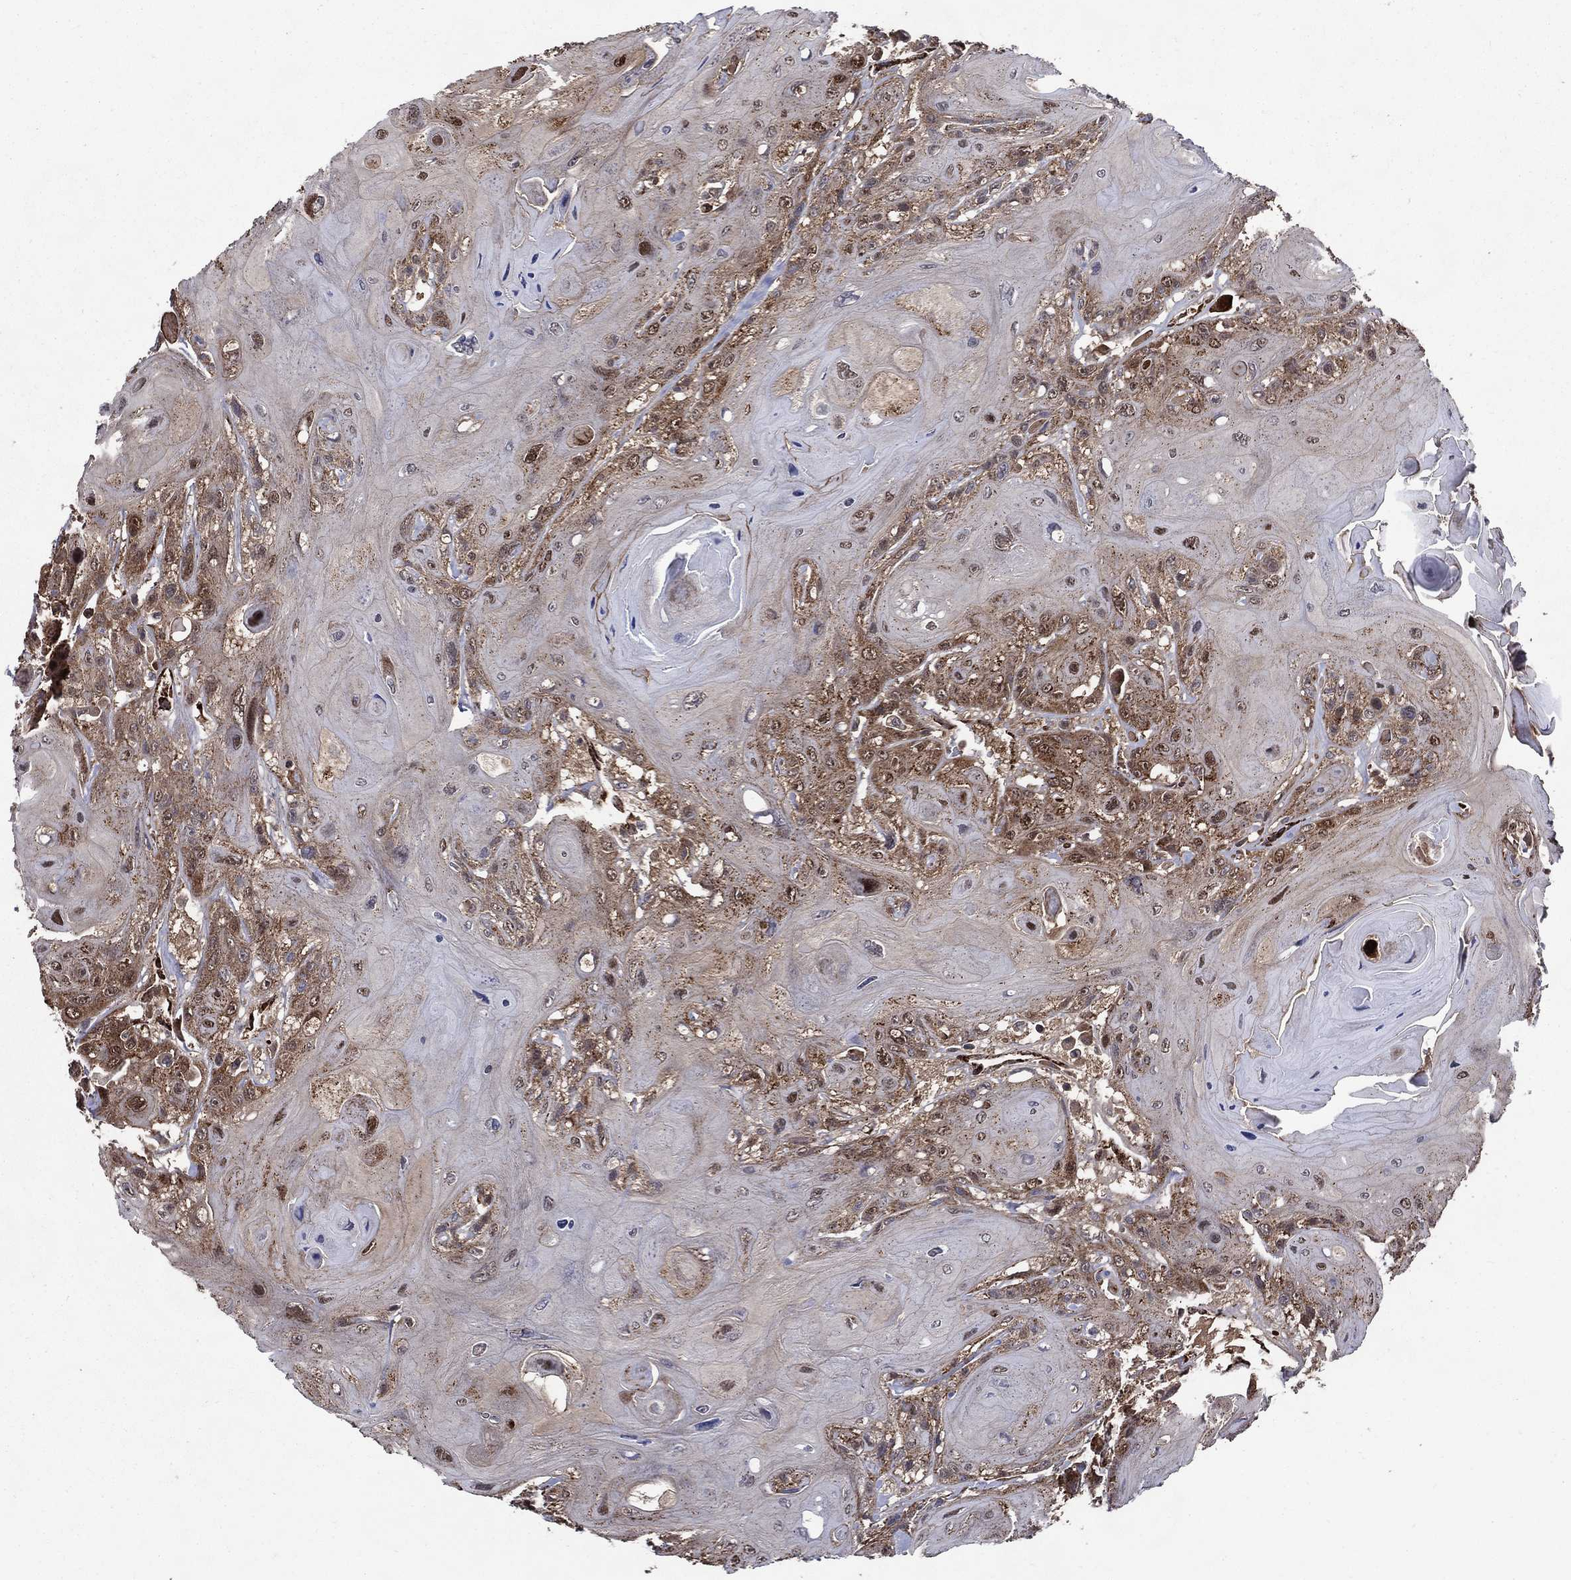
{"staining": {"intensity": "moderate", "quantity": "25%-75%", "location": "cytoplasmic/membranous,nuclear"}, "tissue": "head and neck cancer", "cell_type": "Tumor cells", "image_type": "cancer", "snomed": [{"axis": "morphology", "description": "Squamous cell carcinoma, NOS"}, {"axis": "topography", "description": "Head-Neck"}], "caption": "This photomicrograph demonstrates immunohistochemistry (IHC) staining of human head and neck cancer, with medium moderate cytoplasmic/membranous and nuclear staining in about 25%-75% of tumor cells.", "gene": "ARHGAP11A", "patient": {"sex": "female", "age": 59}}